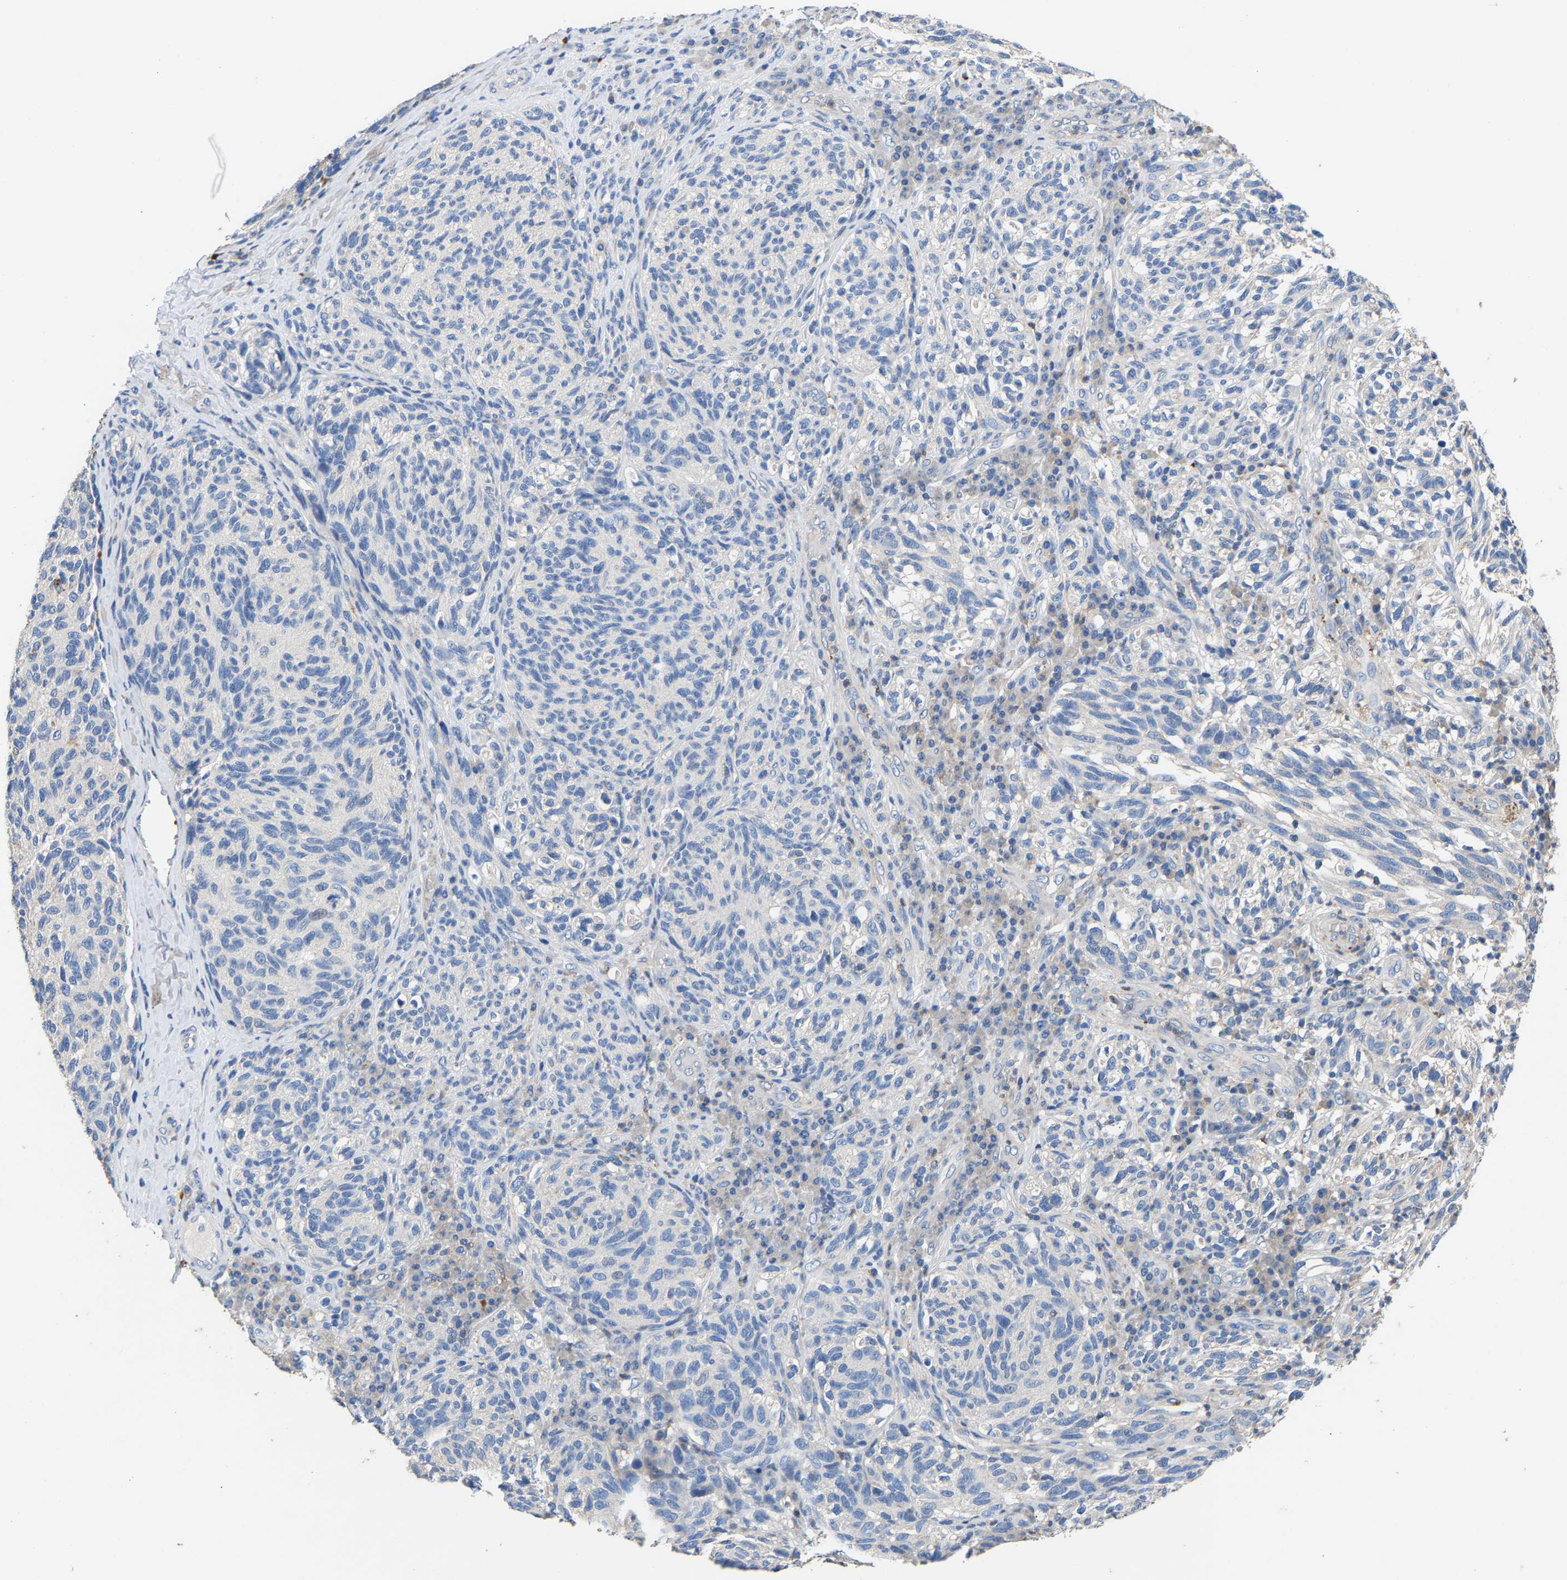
{"staining": {"intensity": "negative", "quantity": "none", "location": "none"}, "tissue": "melanoma", "cell_type": "Tumor cells", "image_type": "cancer", "snomed": [{"axis": "morphology", "description": "Malignant melanoma, NOS"}, {"axis": "topography", "description": "Skin"}], "caption": "Immunohistochemistry (IHC) histopathology image of neoplastic tissue: human malignant melanoma stained with DAB exhibits no significant protein positivity in tumor cells.", "gene": "CCDC171", "patient": {"sex": "female", "age": 73}}